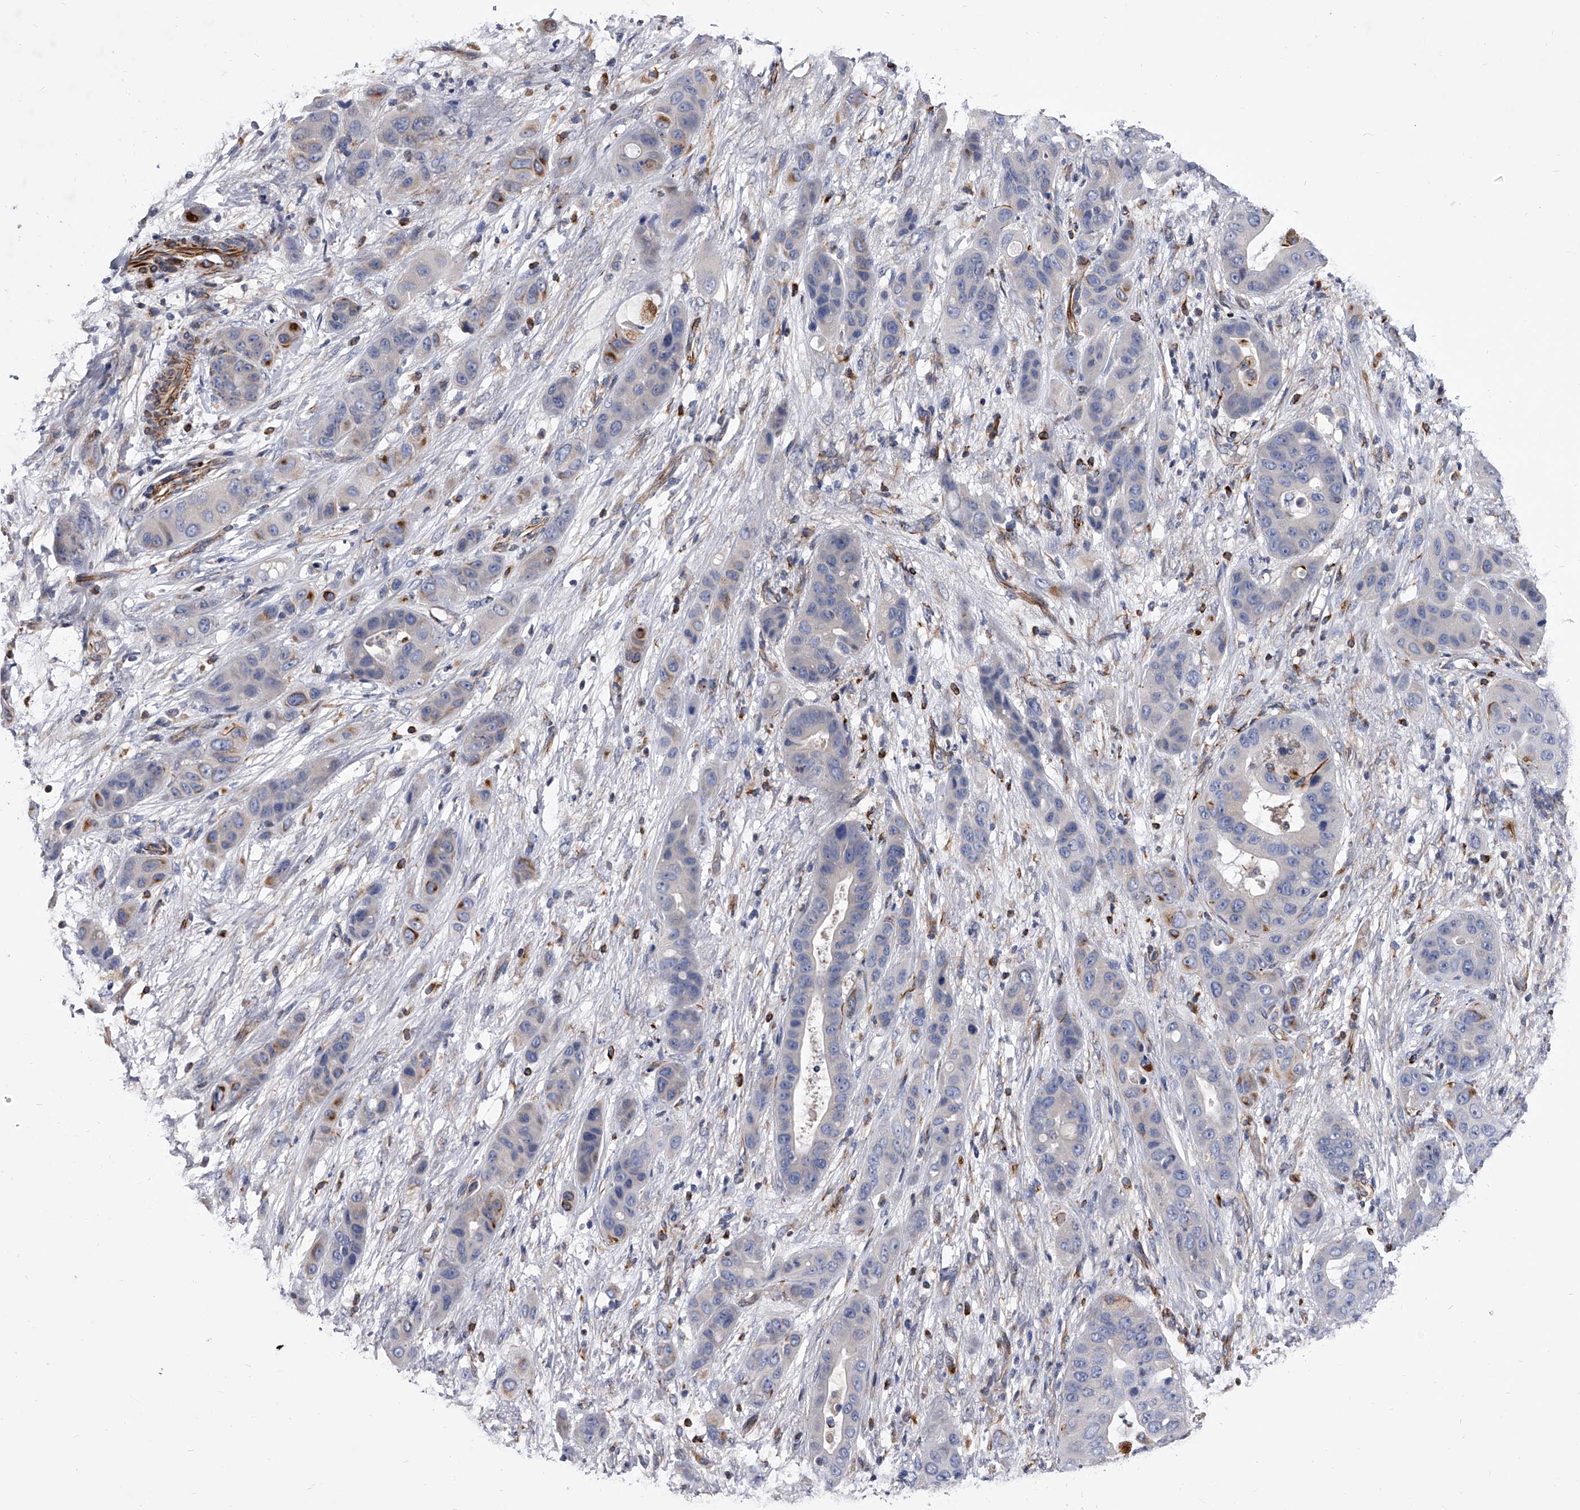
{"staining": {"intensity": "negative", "quantity": "none", "location": "none"}, "tissue": "liver cancer", "cell_type": "Tumor cells", "image_type": "cancer", "snomed": [{"axis": "morphology", "description": "Cholangiocarcinoma"}, {"axis": "topography", "description": "Liver"}], "caption": "High magnification brightfield microscopy of liver cancer stained with DAB (brown) and counterstained with hematoxylin (blue): tumor cells show no significant staining.", "gene": "EFCAB7", "patient": {"sex": "female", "age": 52}}